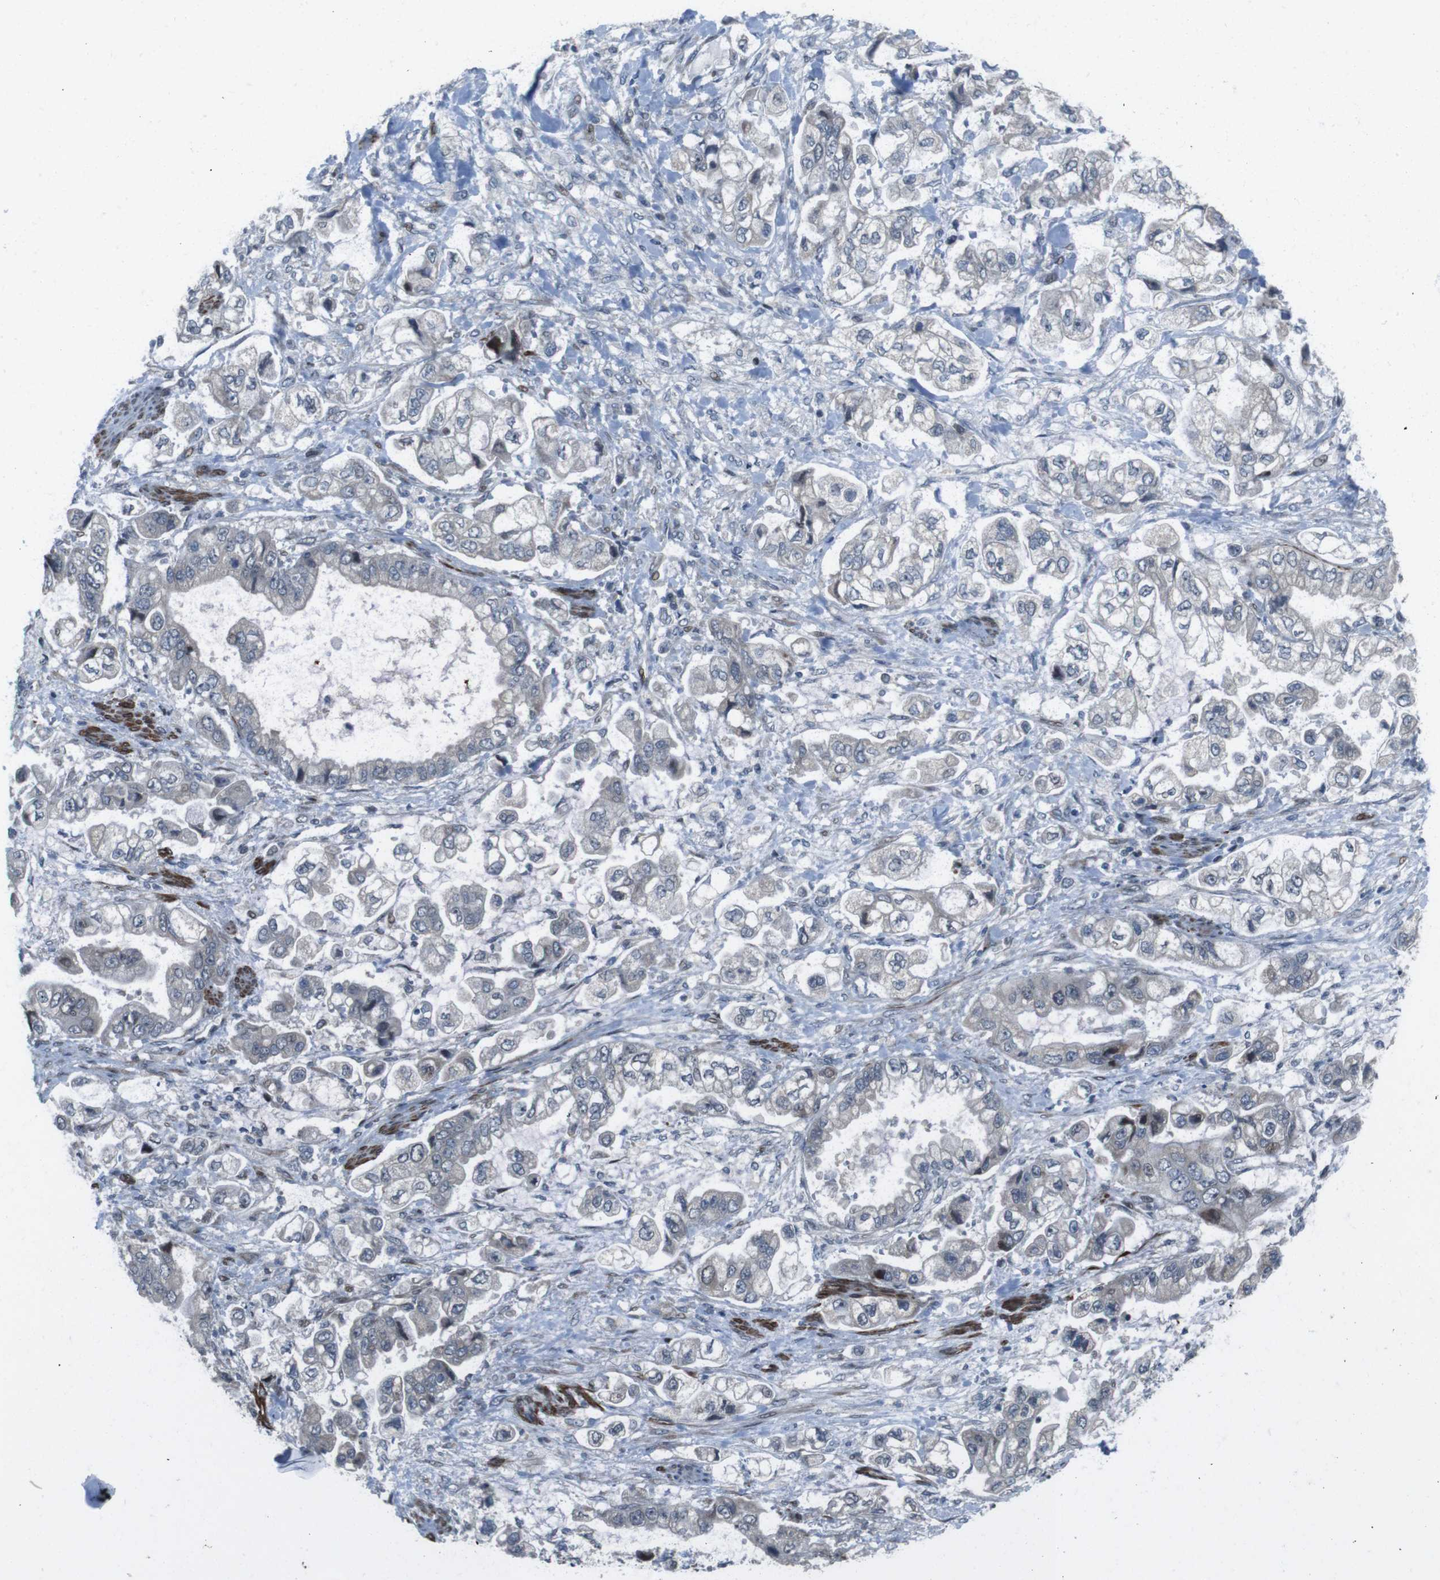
{"staining": {"intensity": "negative", "quantity": "none", "location": "none"}, "tissue": "stomach cancer", "cell_type": "Tumor cells", "image_type": "cancer", "snomed": [{"axis": "morphology", "description": "Normal tissue, NOS"}, {"axis": "morphology", "description": "Adenocarcinoma, NOS"}, {"axis": "topography", "description": "Stomach"}], "caption": "IHC of adenocarcinoma (stomach) demonstrates no expression in tumor cells.", "gene": "PBRM1", "patient": {"sex": "male", "age": 62}}